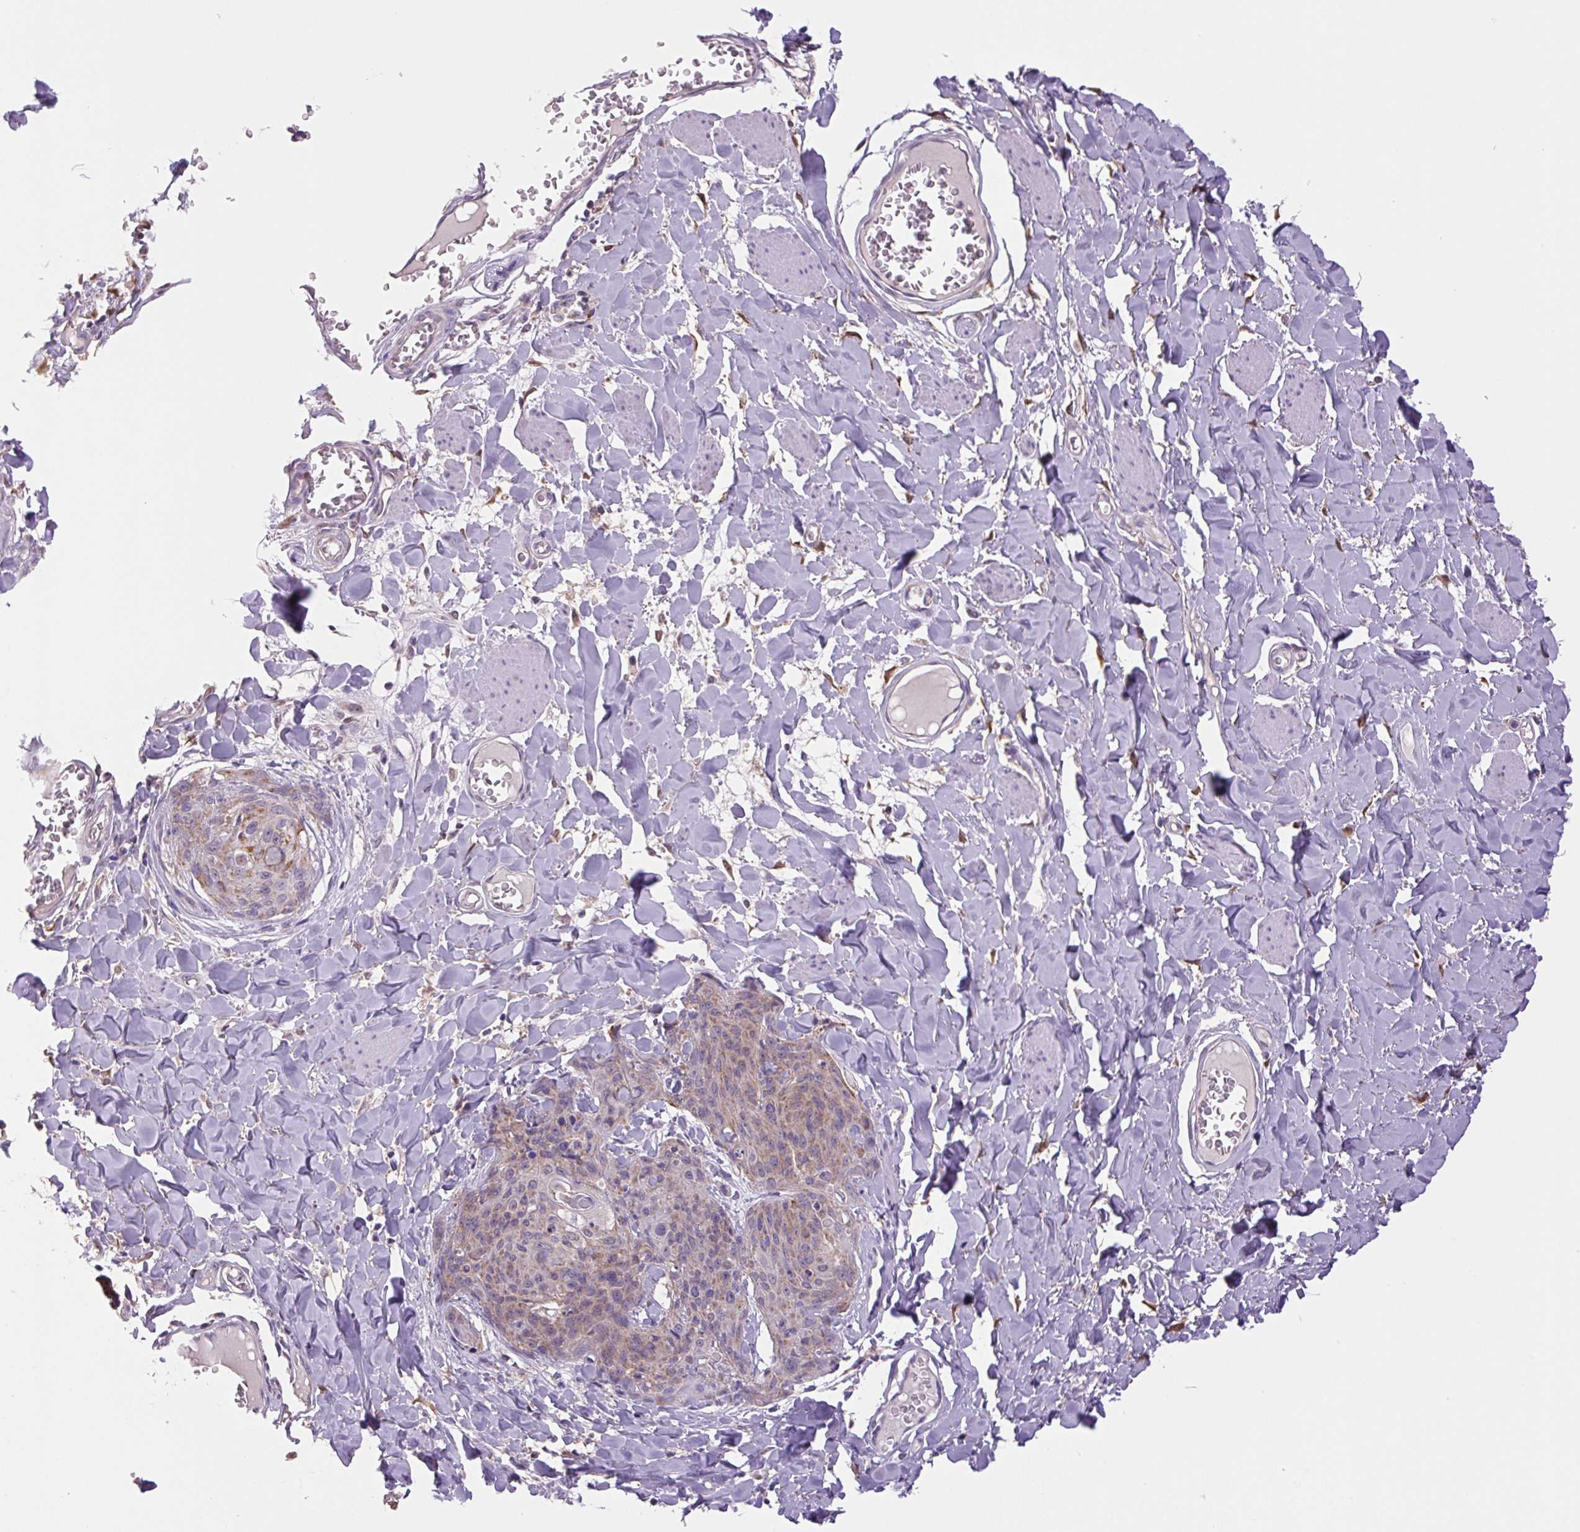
{"staining": {"intensity": "moderate", "quantity": "25%-75%", "location": "cytoplasmic/membranous"}, "tissue": "skin cancer", "cell_type": "Tumor cells", "image_type": "cancer", "snomed": [{"axis": "morphology", "description": "Squamous cell carcinoma, NOS"}, {"axis": "topography", "description": "Skin"}, {"axis": "topography", "description": "Vulva"}], "caption": "Tumor cells display medium levels of moderate cytoplasmic/membranous positivity in approximately 25%-75% of cells in human skin squamous cell carcinoma.", "gene": "SGF29", "patient": {"sex": "female", "age": 85}}